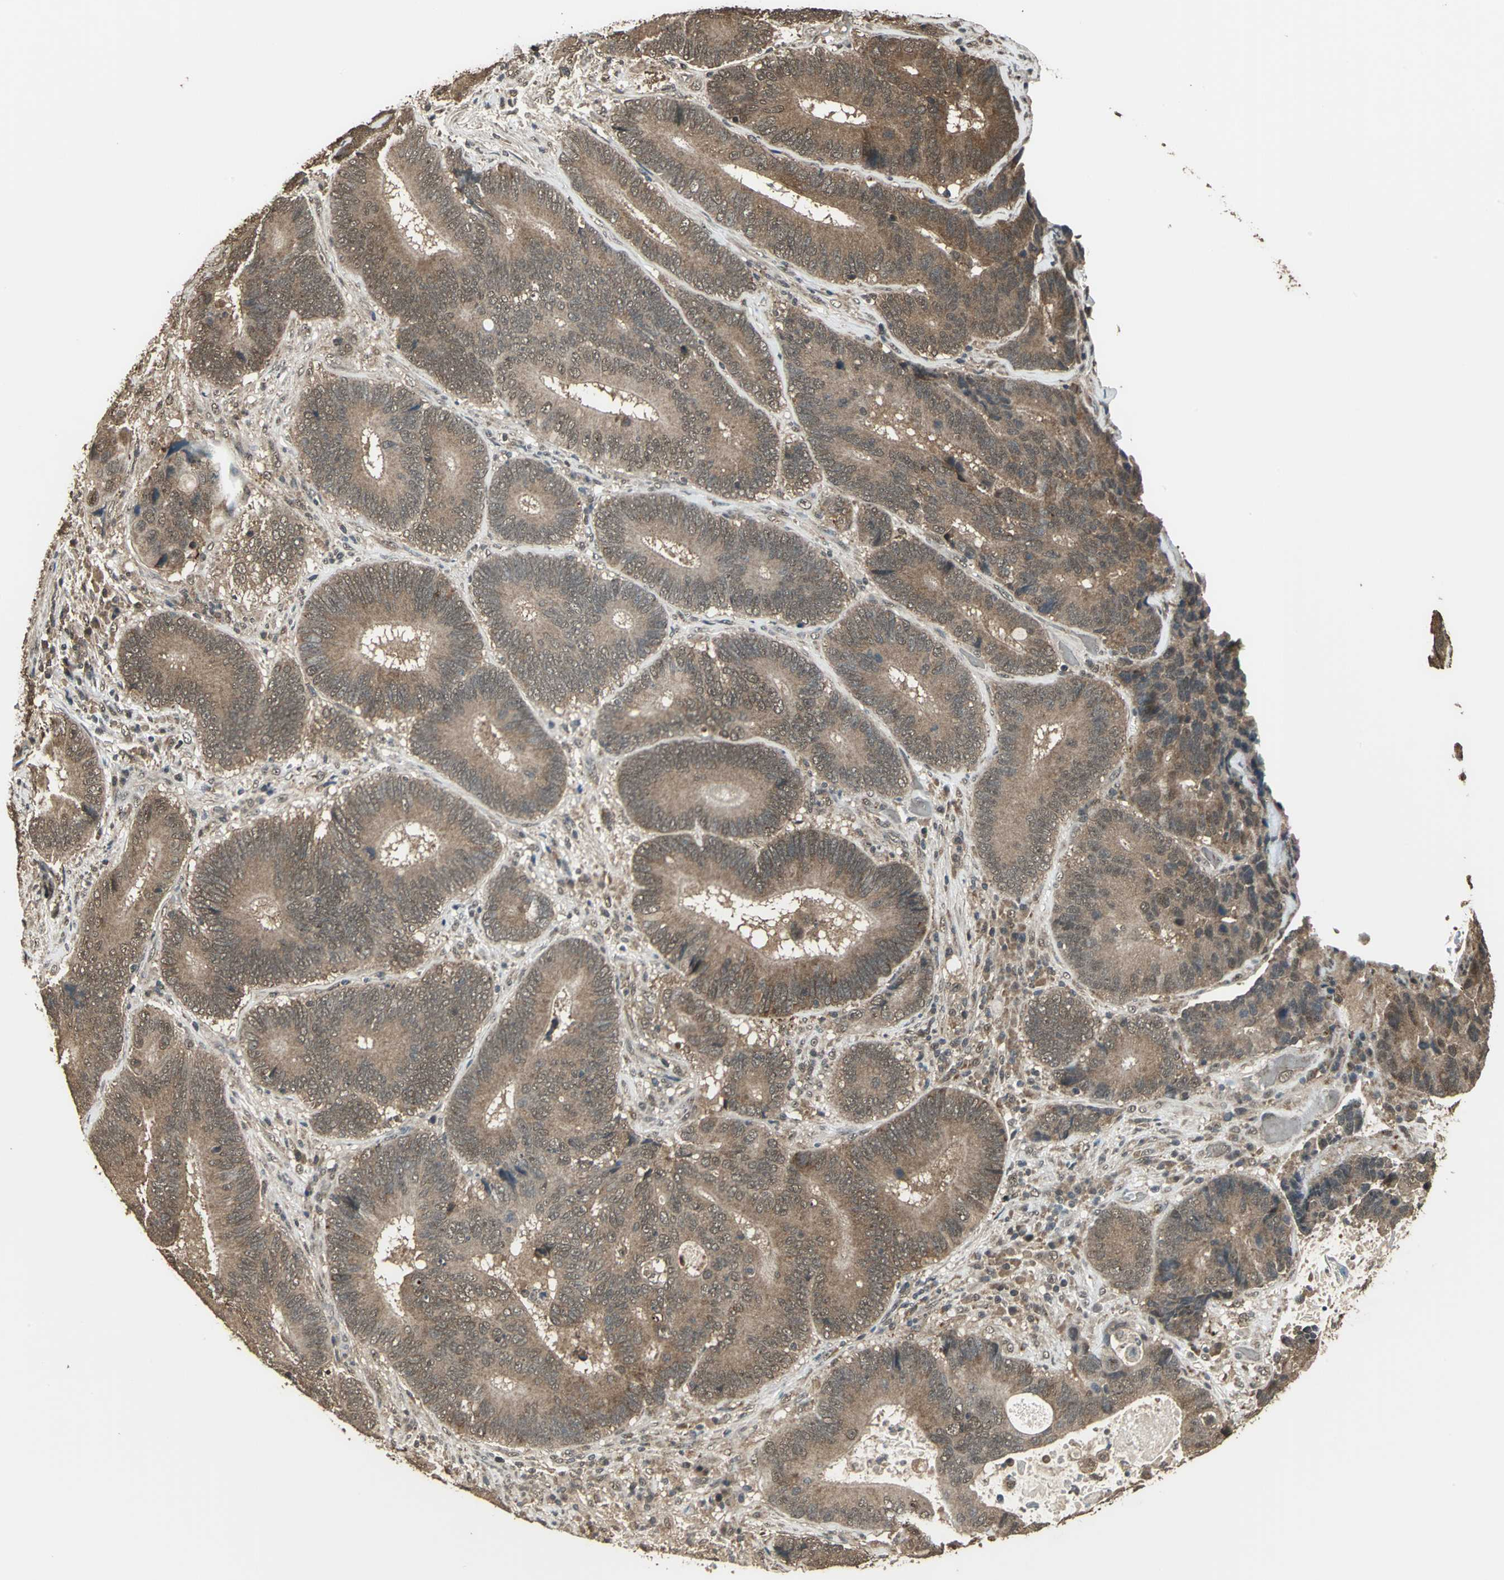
{"staining": {"intensity": "strong", "quantity": ">75%", "location": "cytoplasmic/membranous"}, "tissue": "colorectal cancer", "cell_type": "Tumor cells", "image_type": "cancer", "snomed": [{"axis": "morphology", "description": "Adenocarcinoma, NOS"}, {"axis": "topography", "description": "Rectum"}], "caption": "A high-resolution histopathology image shows immunohistochemistry staining of colorectal adenocarcinoma, which demonstrates strong cytoplasmic/membranous positivity in about >75% of tumor cells. (Brightfield microscopy of DAB IHC at high magnification).", "gene": "UCHL5", "patient": {"sex": "female", "age": 57}}